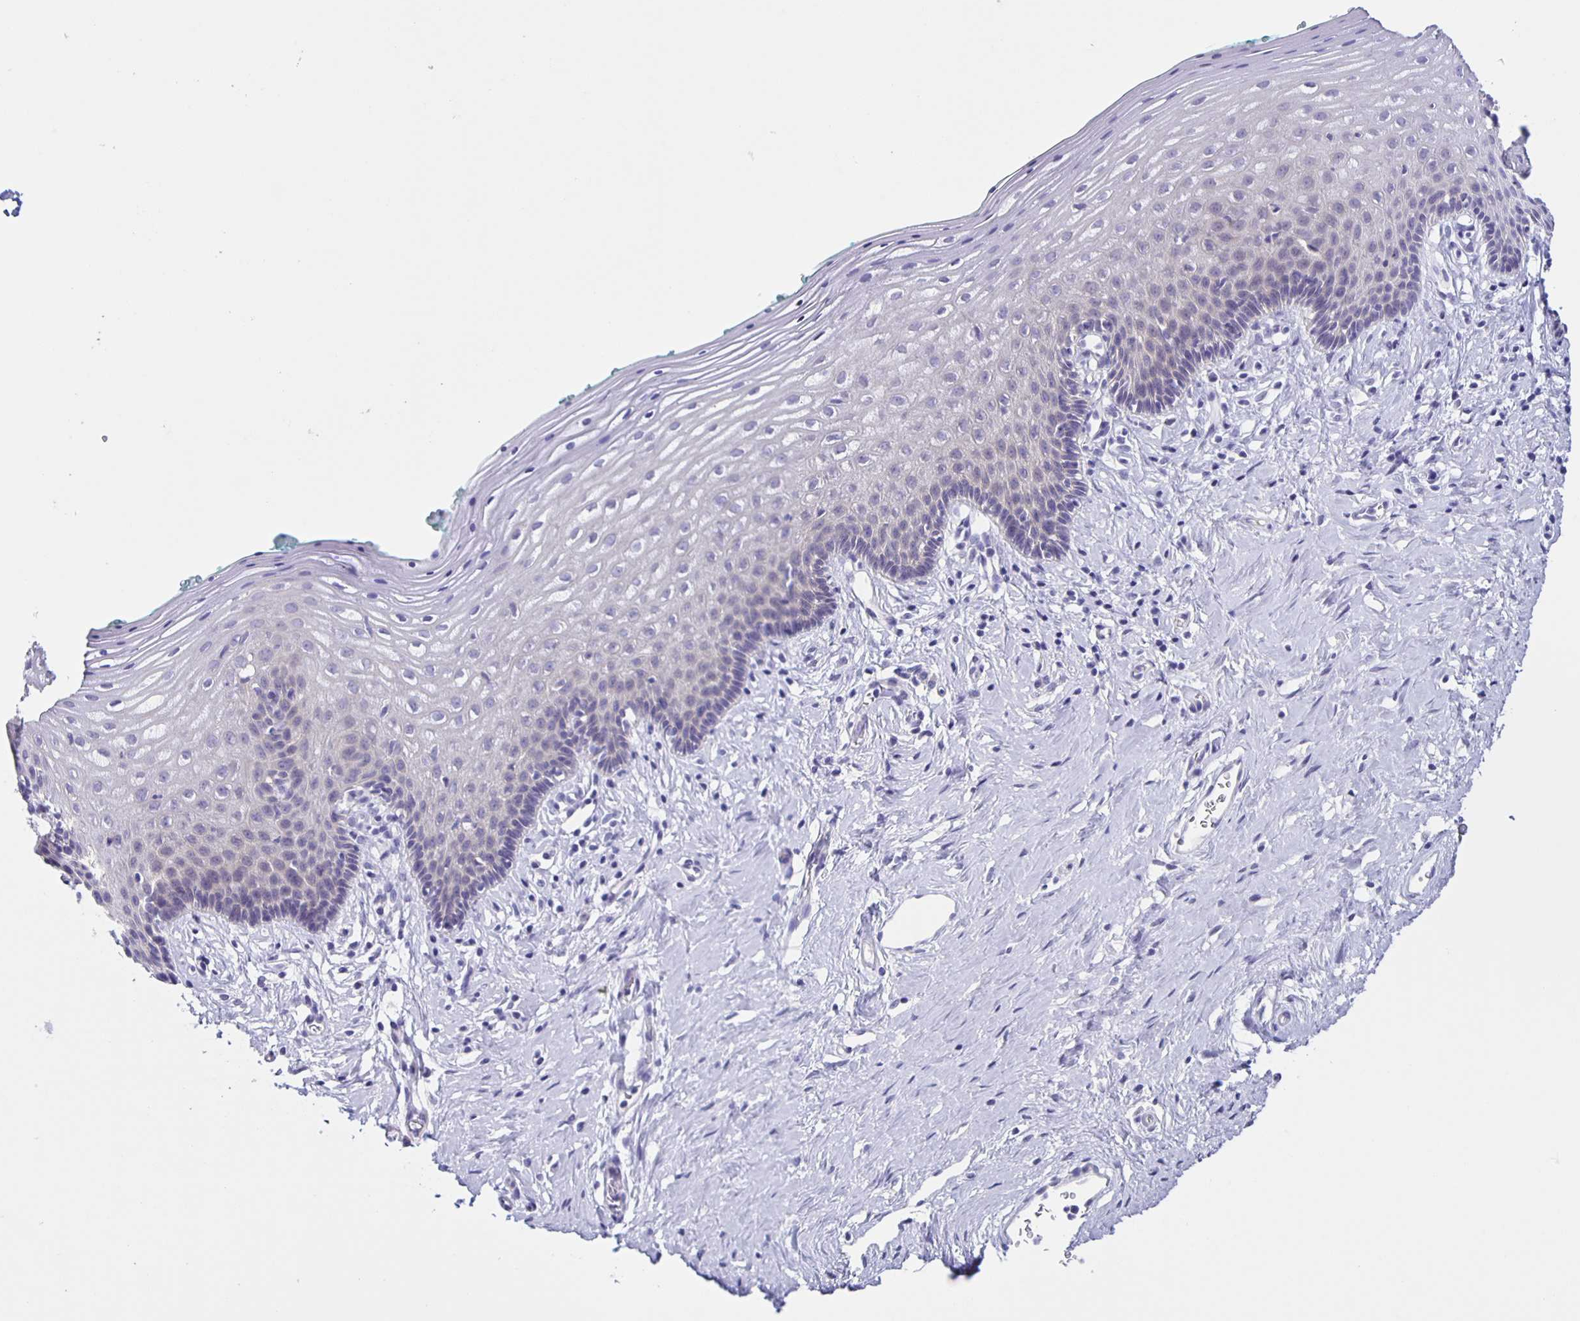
{"staining": {"intensity": "negative", "quantity": "none", "location": "none"}, "tissue": "vagina", "cell_type": "Squamous epithelial cells", "image_type": "normal", "snomed": [{"axis": "morphology", "description": "Normal tissue, NOS"}, {"axis": "topography", "description": "Vagina"}], "caption": "This image is of normal vagina stained with IHC to label a protein in brown with the nuclei are counter-stained blue. There is no expression in squamous epithelial cells. (DAB immunohistochemistry (IHC) with hematoxylin counter stain).", "gene": "SLC12A3", "patient": {"sex": "female", "age": 42}}